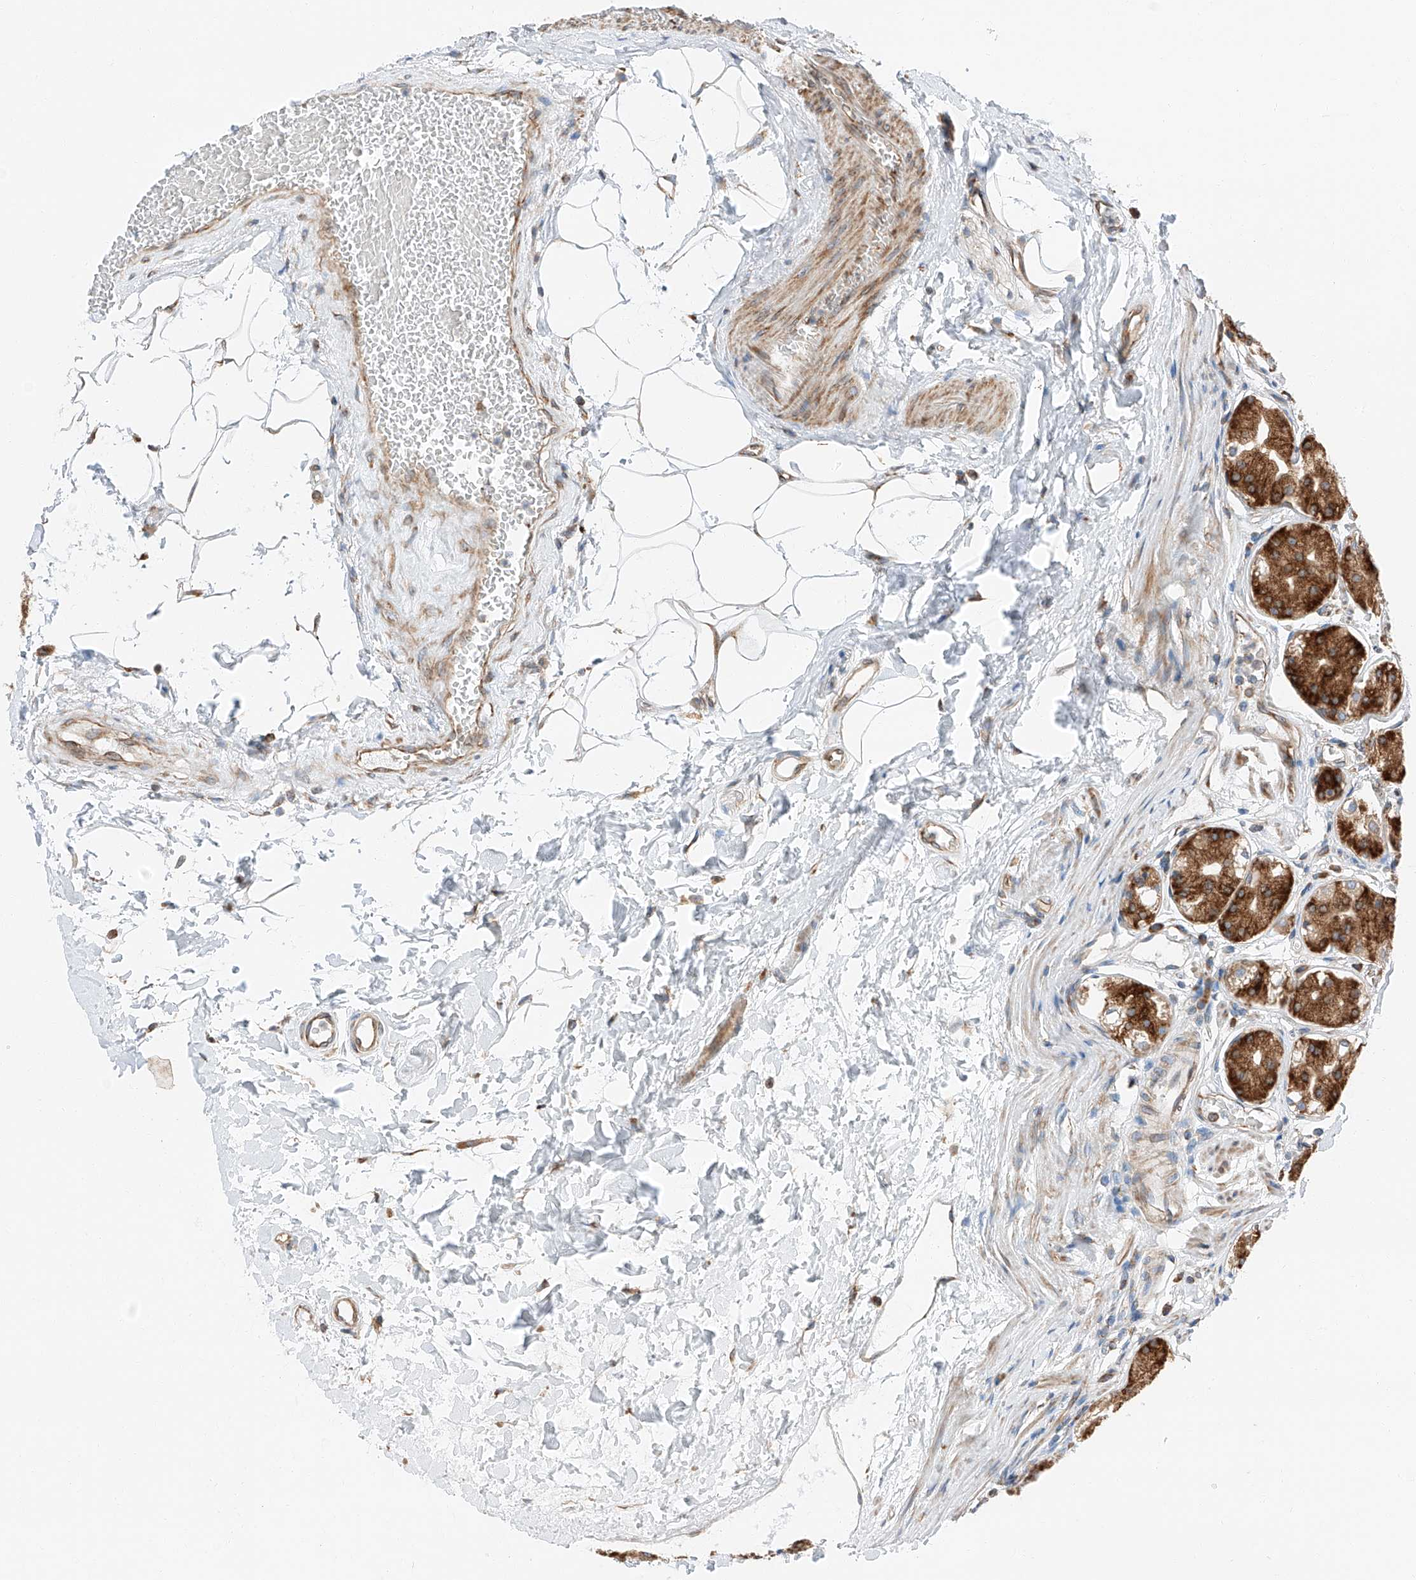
{"staining": {"intensity": "moderate", "quantity": ">75%", "location": "cytoplasmic/membranous"}, "tissue": "stomach", "cell_type": "Glandular cells", "image_type": "normal", "snomed": [{"axis": "morphology", "description": "Normal tissue, NOS"}, {"axis": "topography", "description": "Stomach"}, {"axis": "topography", "description": "Stomach, lower"}], "caption": "An immunohistochemistry (IHC) histopathology image of unremarkable tissue is shown. Protein staining in brown highlights moderate cytoplasmic/membranous positivity in stomach within glandular cells.", "gene": "ZC3H15", "patient": {"sex": "female", "age": 56}}